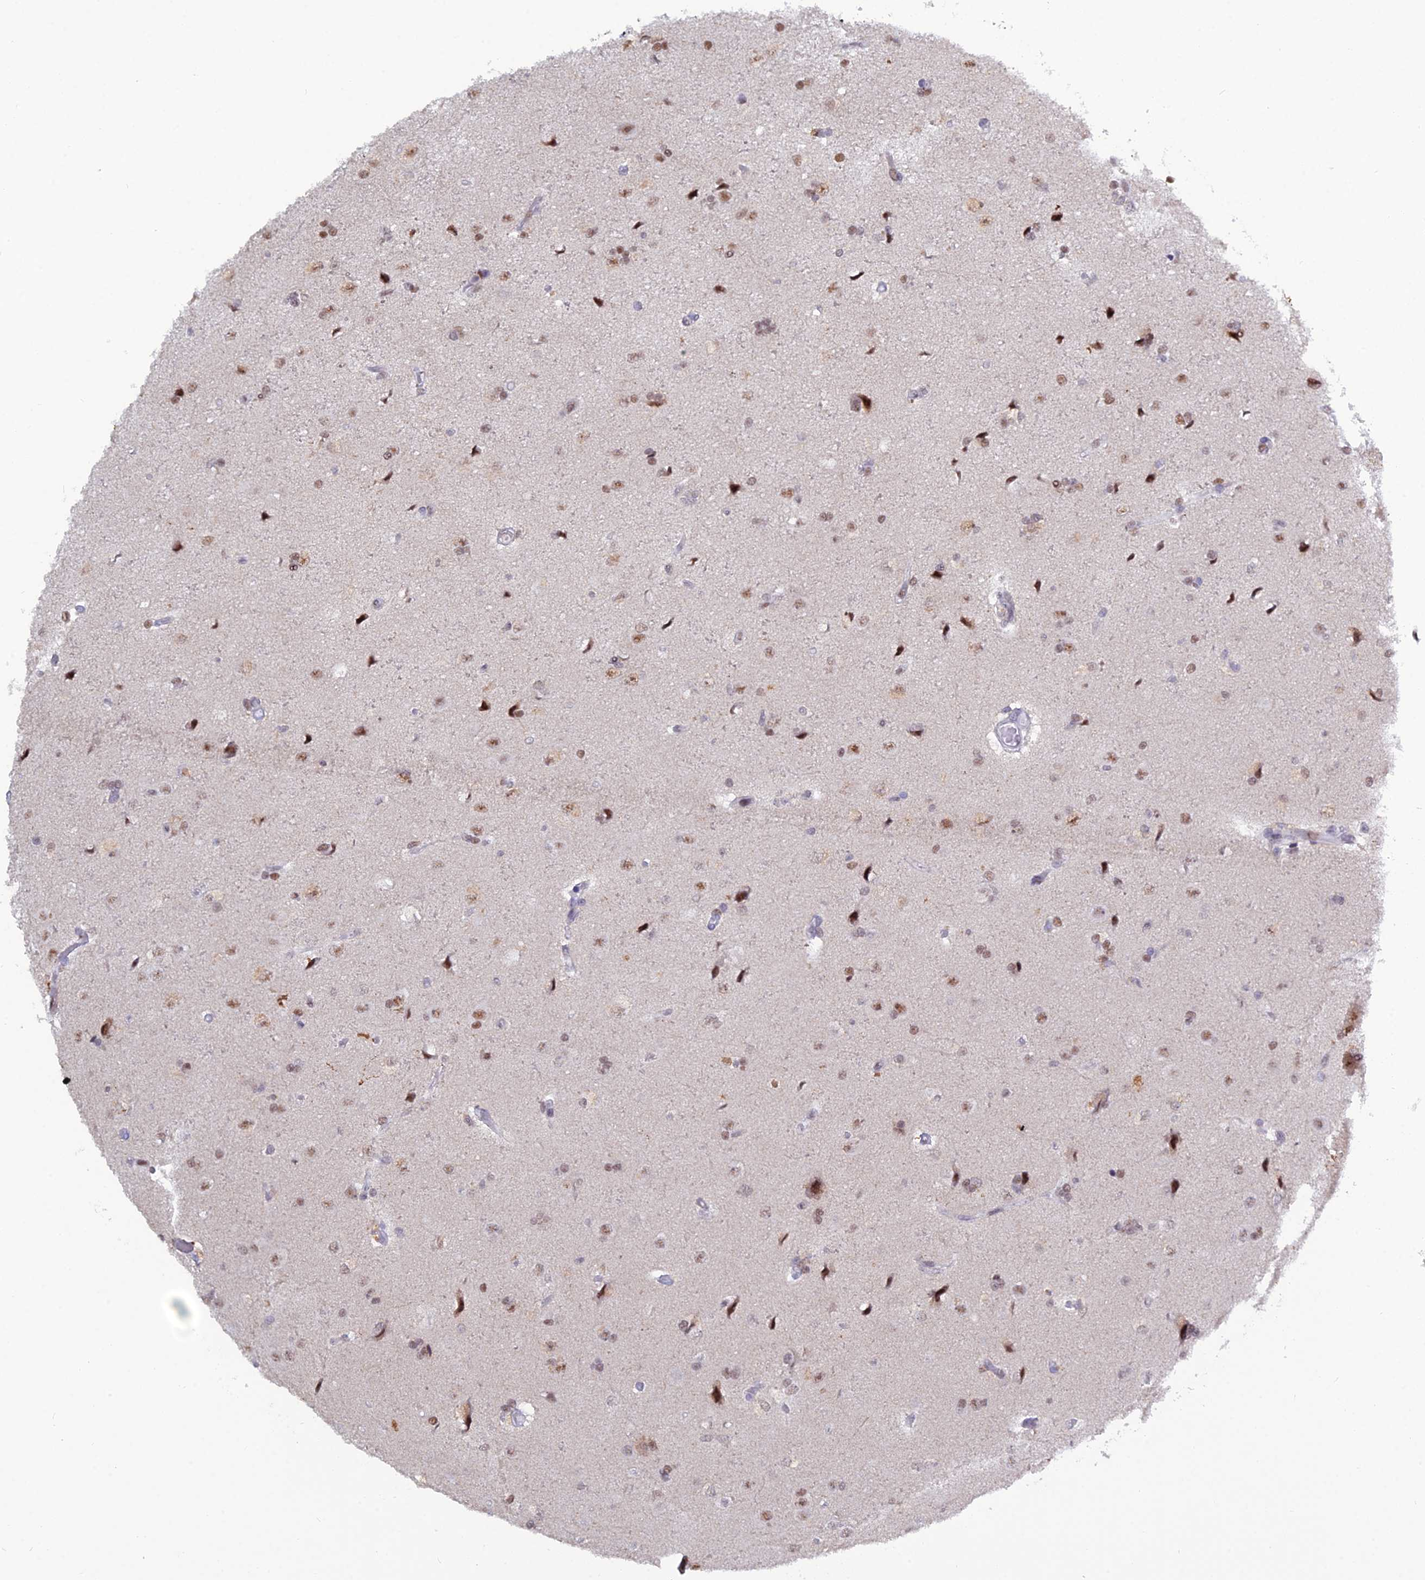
{"staining": {"intensity": "weak", "quantity": "25%-75%", "location": "nuclear"}, "tissue": "glioma", "cell_type": "Tumor cells", "image_type": "cancer", "snomed": [{"axis": "morphology", "description": "Glioma, malignant, High grade"}, {"axis": "topography", "description": "Brain"}], "caption": "Immunohistochemistry (IHC) micrograph of high-grade glioma (malignant) stained for a protein (brown), which displays low levels of weak nuclear staining in approximately 25%-75% of tumor cells.", "gene": "NOL4L", "patient": {"sex": "male", "age": 77}}